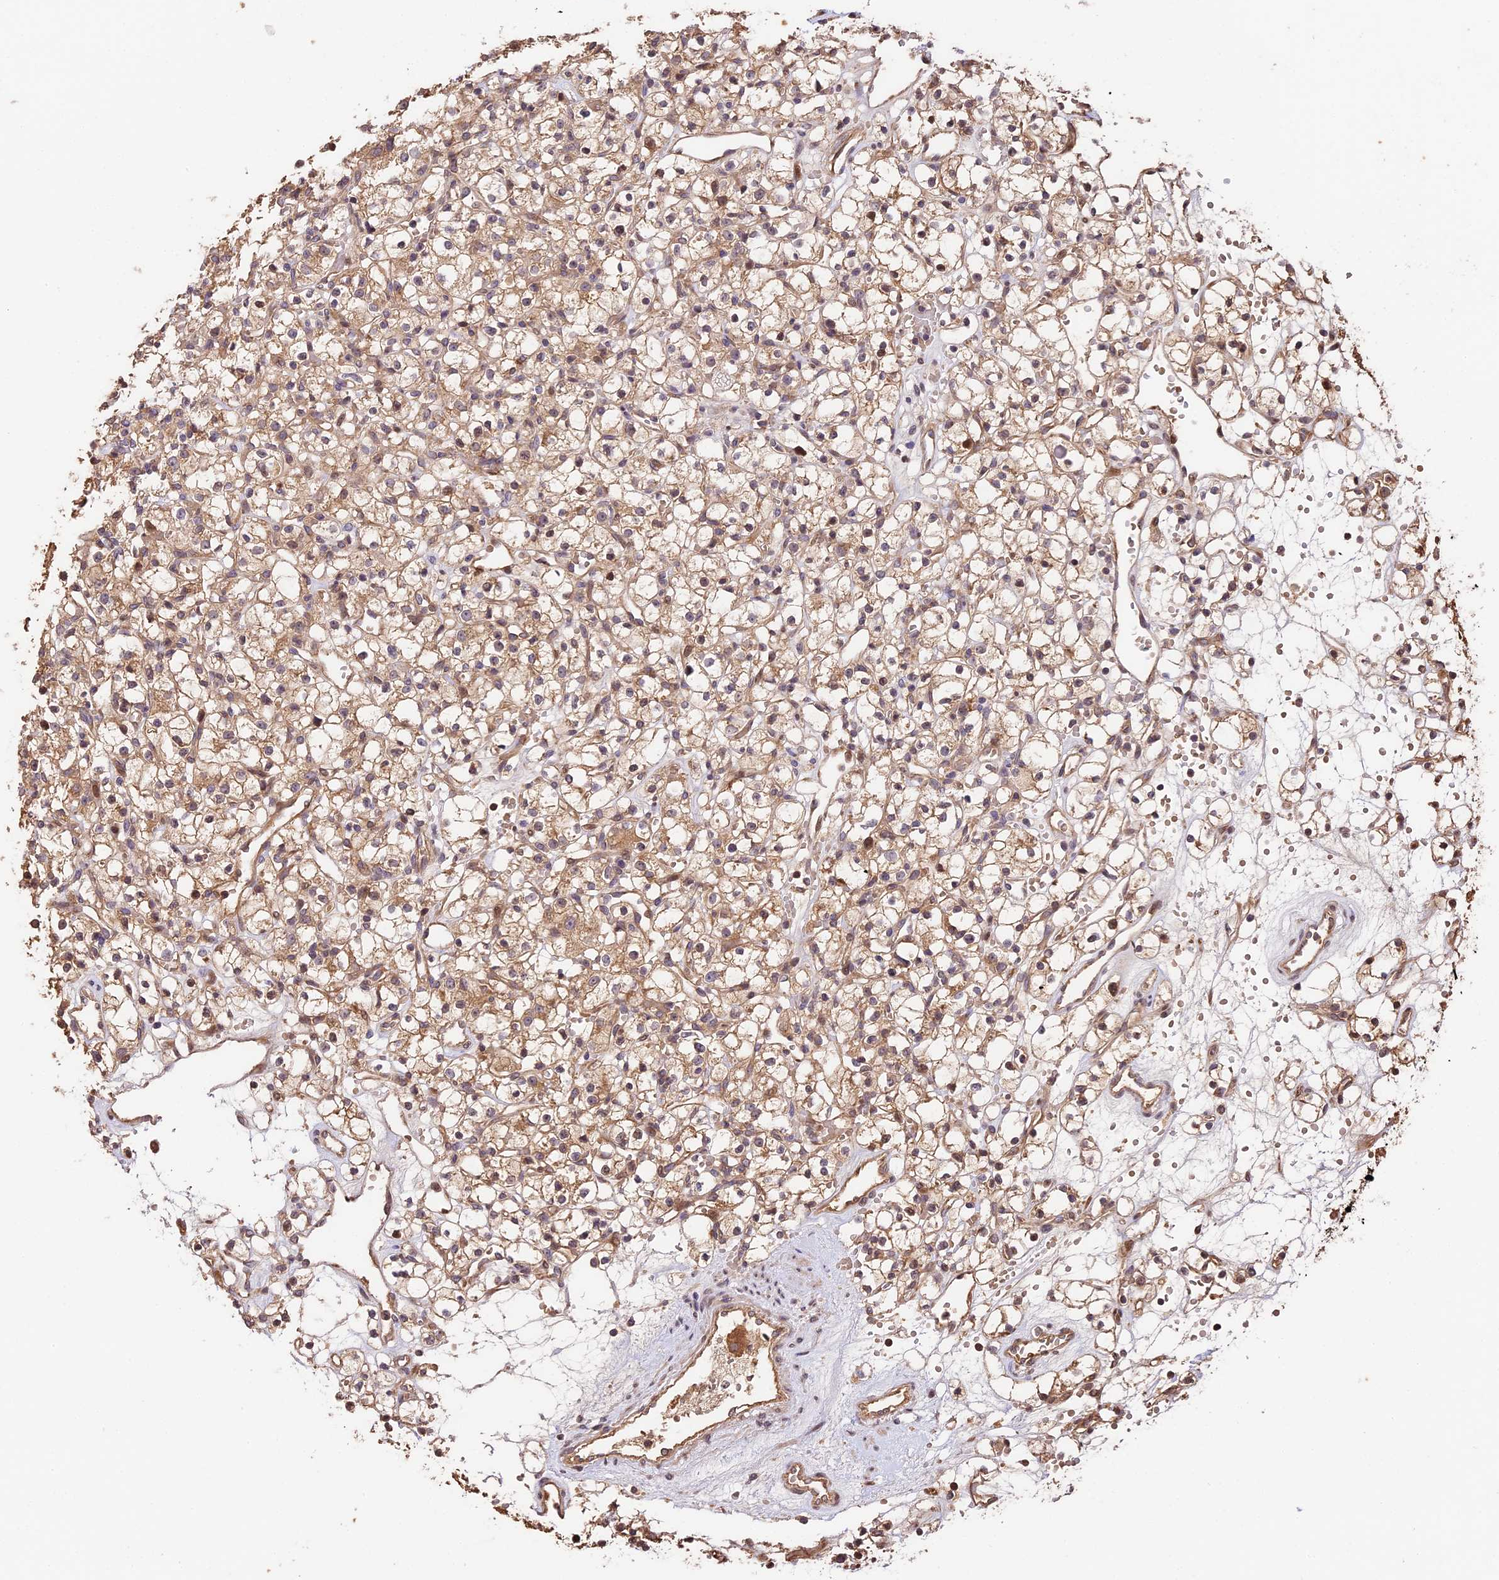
{"staining": {"intensity": "moderate", "quantity": ">75%", "location": "cytoplasmic/membranous"}, "tissue": "renal cancer", "cell_type": "Tumor cells", "image_type": "cancer", "snomed": [{"axis": "morphology", "description": "Adenocarcinoma, NOS"}, {"axis": "topography", "description": "Kidney"}], "caption": "Tumor cells show moderate cytoplasmic/membranous staining in about >75% of cells in renal adenocarcinoma.", "gene": "PPP1R37", "patient": {"sex": "female", "age": 59}}